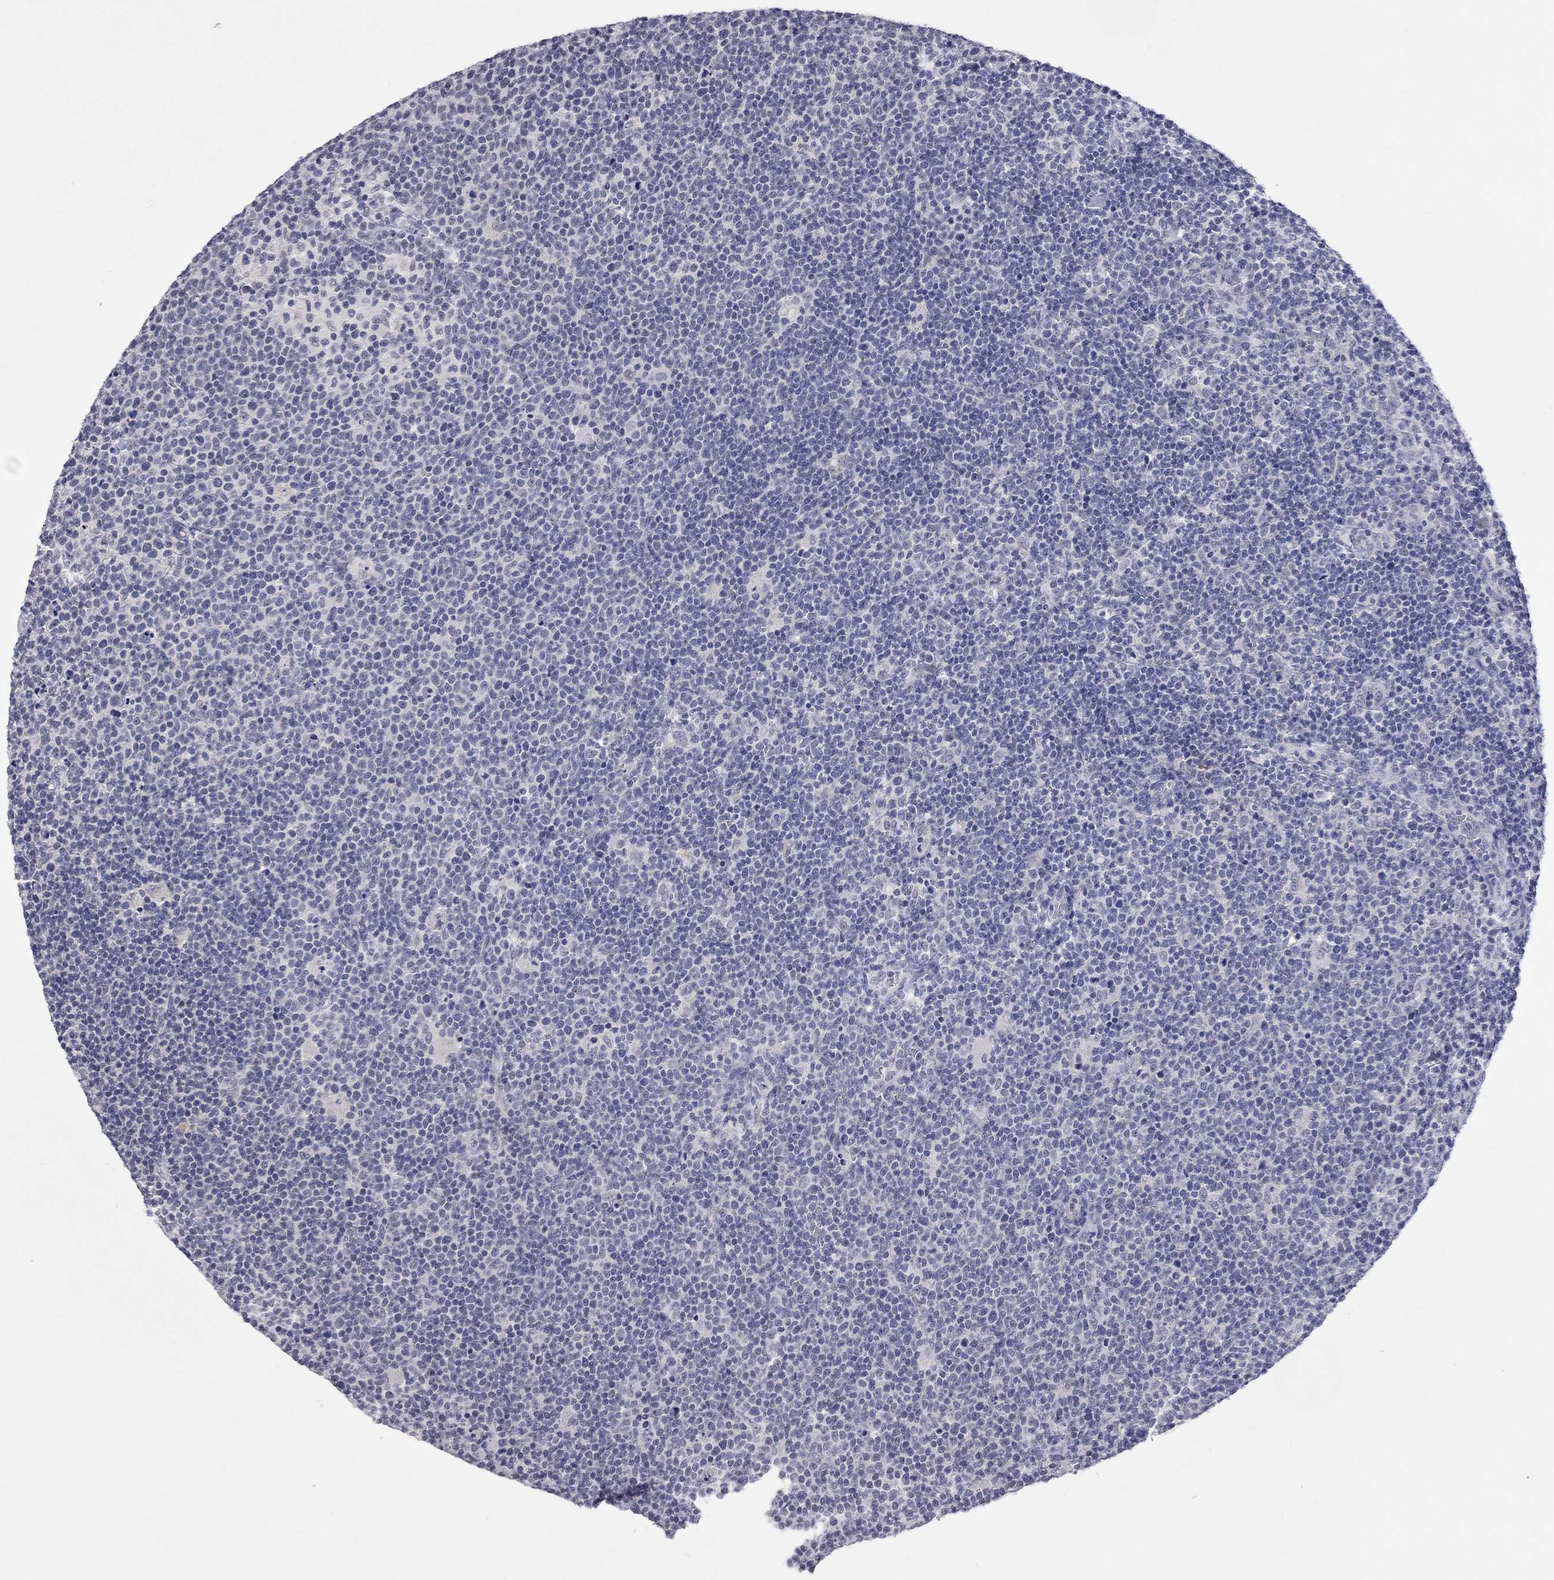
{"staining": {"intensity": "negative", "quantity": "none", "location": "none"}, "tissue": "lymphoma", "cell_type": "Tumor cells", "image_type": "cancer", "snomed": [{"axis": "morphology", "description": "Malignant lymphoma, non-Hodgkin's type, High grade"}, {"axis": "topography", "description": "Lymph node"}], "caption": "The immunohistochemistry (IHC) image has no significant staining in tumor cells of lymphoma tissue.", "gene": "TMEM143", "patient": {"sex": "male", "age": 61}}